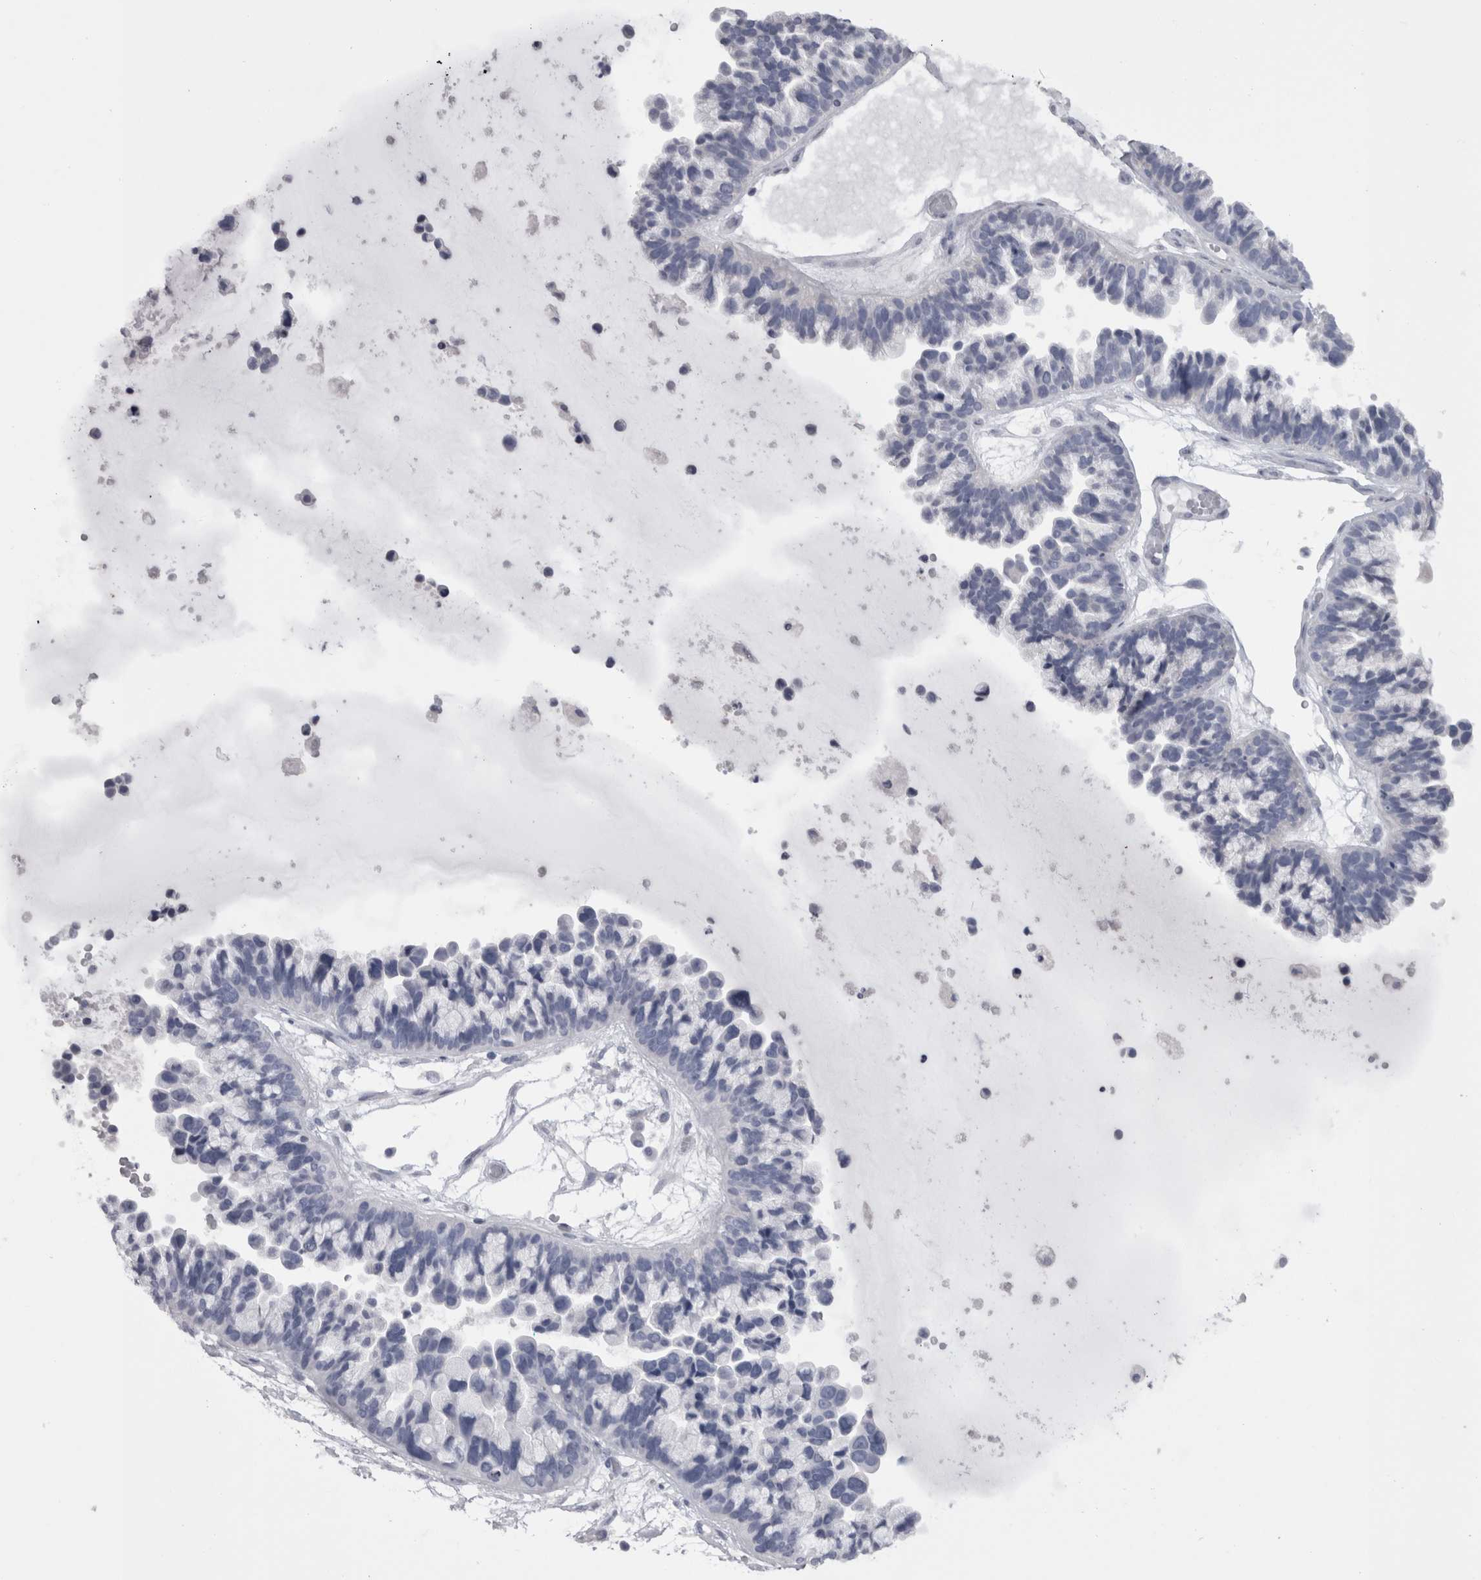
{"staining": {"intensity": "weak", "quantity": "<25%", "location": "cytoplasmic/membranous"}, "tissue": "ovarian cancer", "cell_type": "Tumor cells", "image_type": "cancer", "snomed": [{"axis": "morphology", "description": "Cystadenocarcinoma, serous, NOS"}, {"axis": "topography", "description": "Ovary"}], "caption": "Histopathology image shows no significant protein staining in tumor cells of ovarian serous cystadenocarcinoma.", "gene": "CAMK2D", "patient": {"sex": "female", "age": 56}}